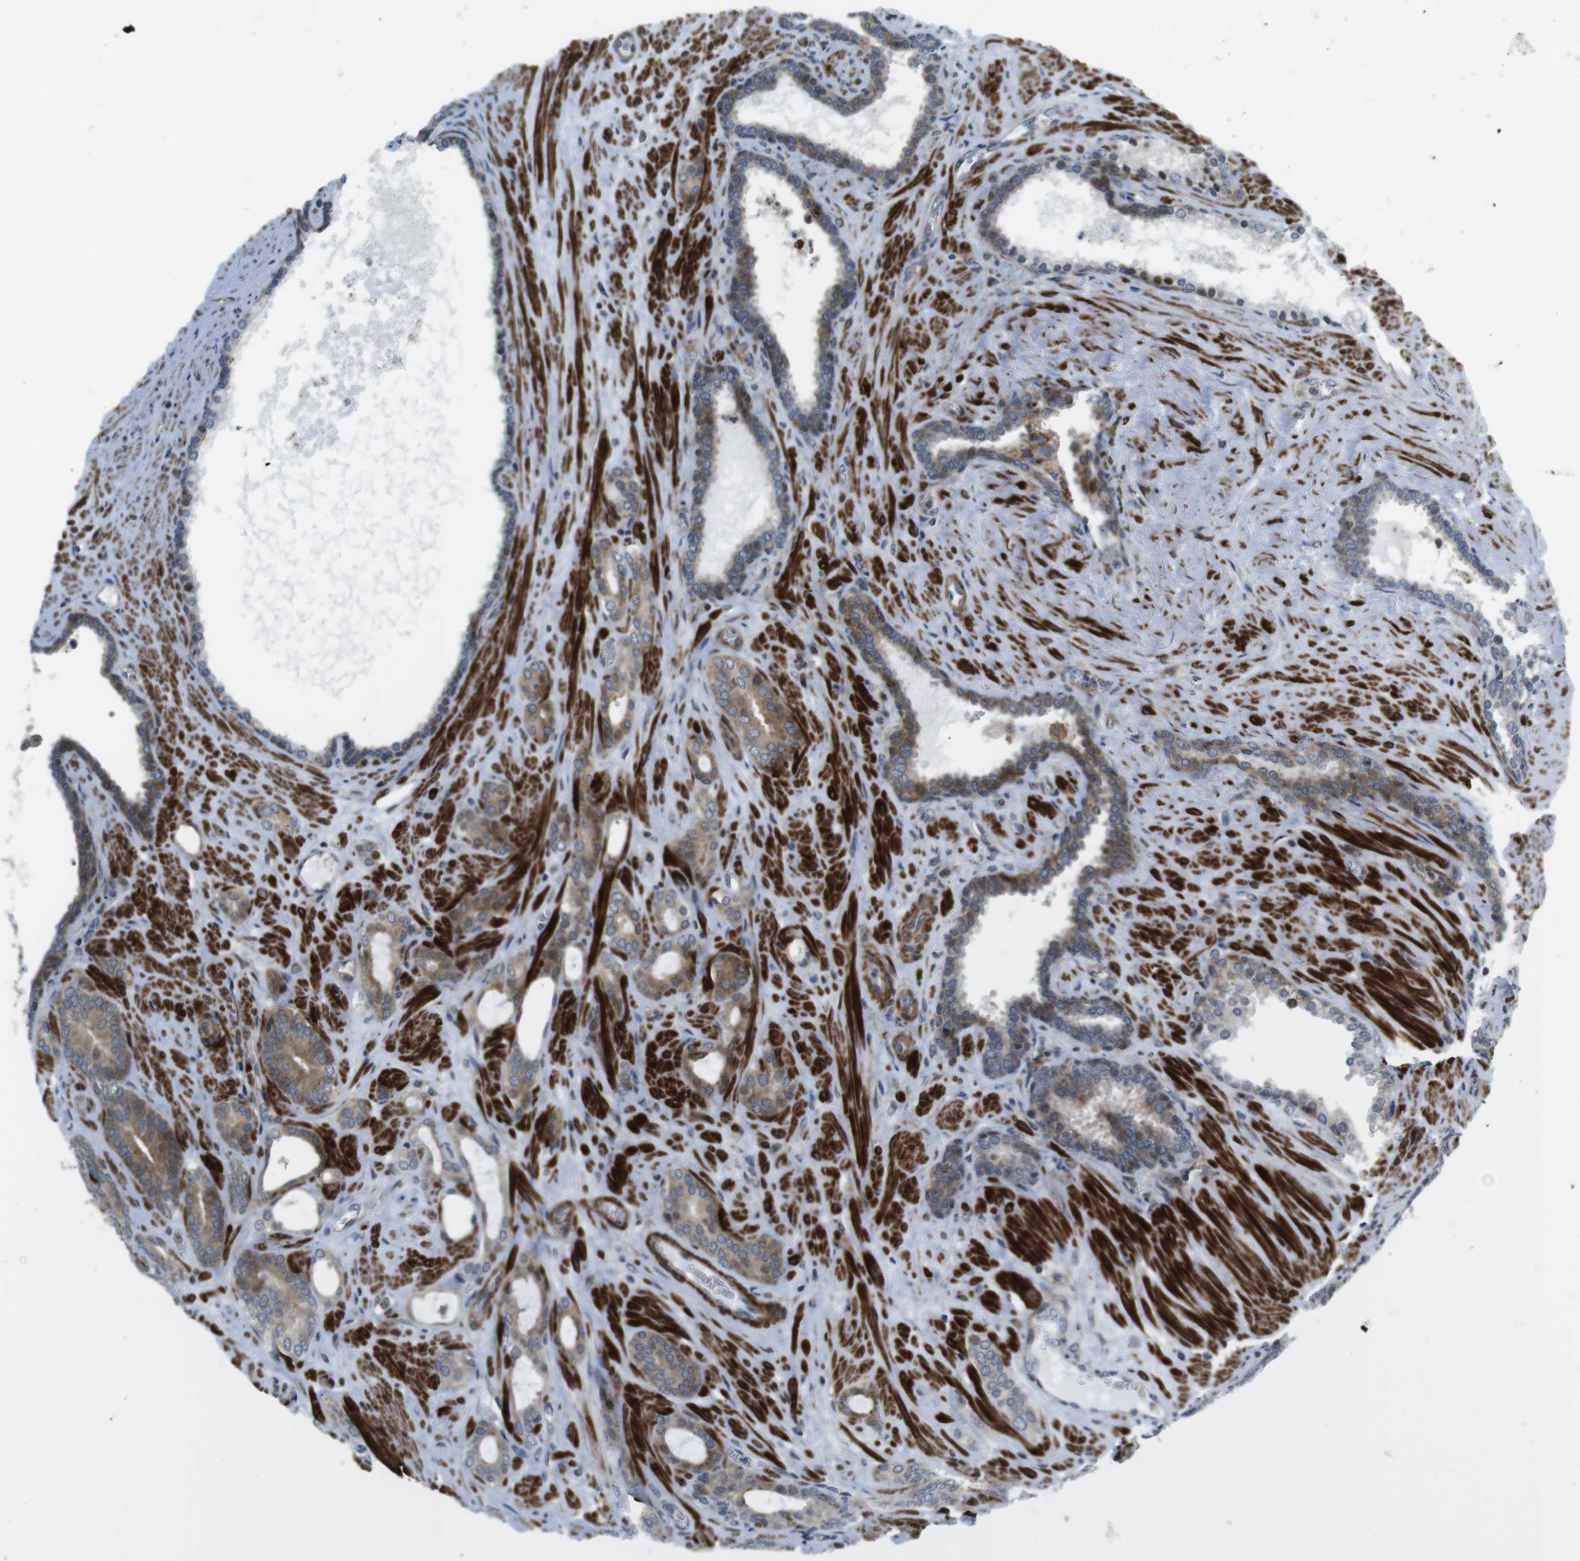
{"staining": {"intensity": "moderate", "quantity": ">75%", "location": "cytoplasmic/membranous"}, "tissue": "prostate cancer", "cell_type": "Tumor cells", "image_type": "cancer", "snomed": [{"axis": "morphology", "description": "Adenocarcinoma, Low grade"}, {"axis": "topography", "description": "Prostate"}], "caption": "A brown stain labels moderate cytoplasmic/membranous expression of a protein in human prostate cancer (low-grade adenocarcinoma) tumor cells.", "gene": "CUL7", "patient": {"sex": "male", "age": 63}}